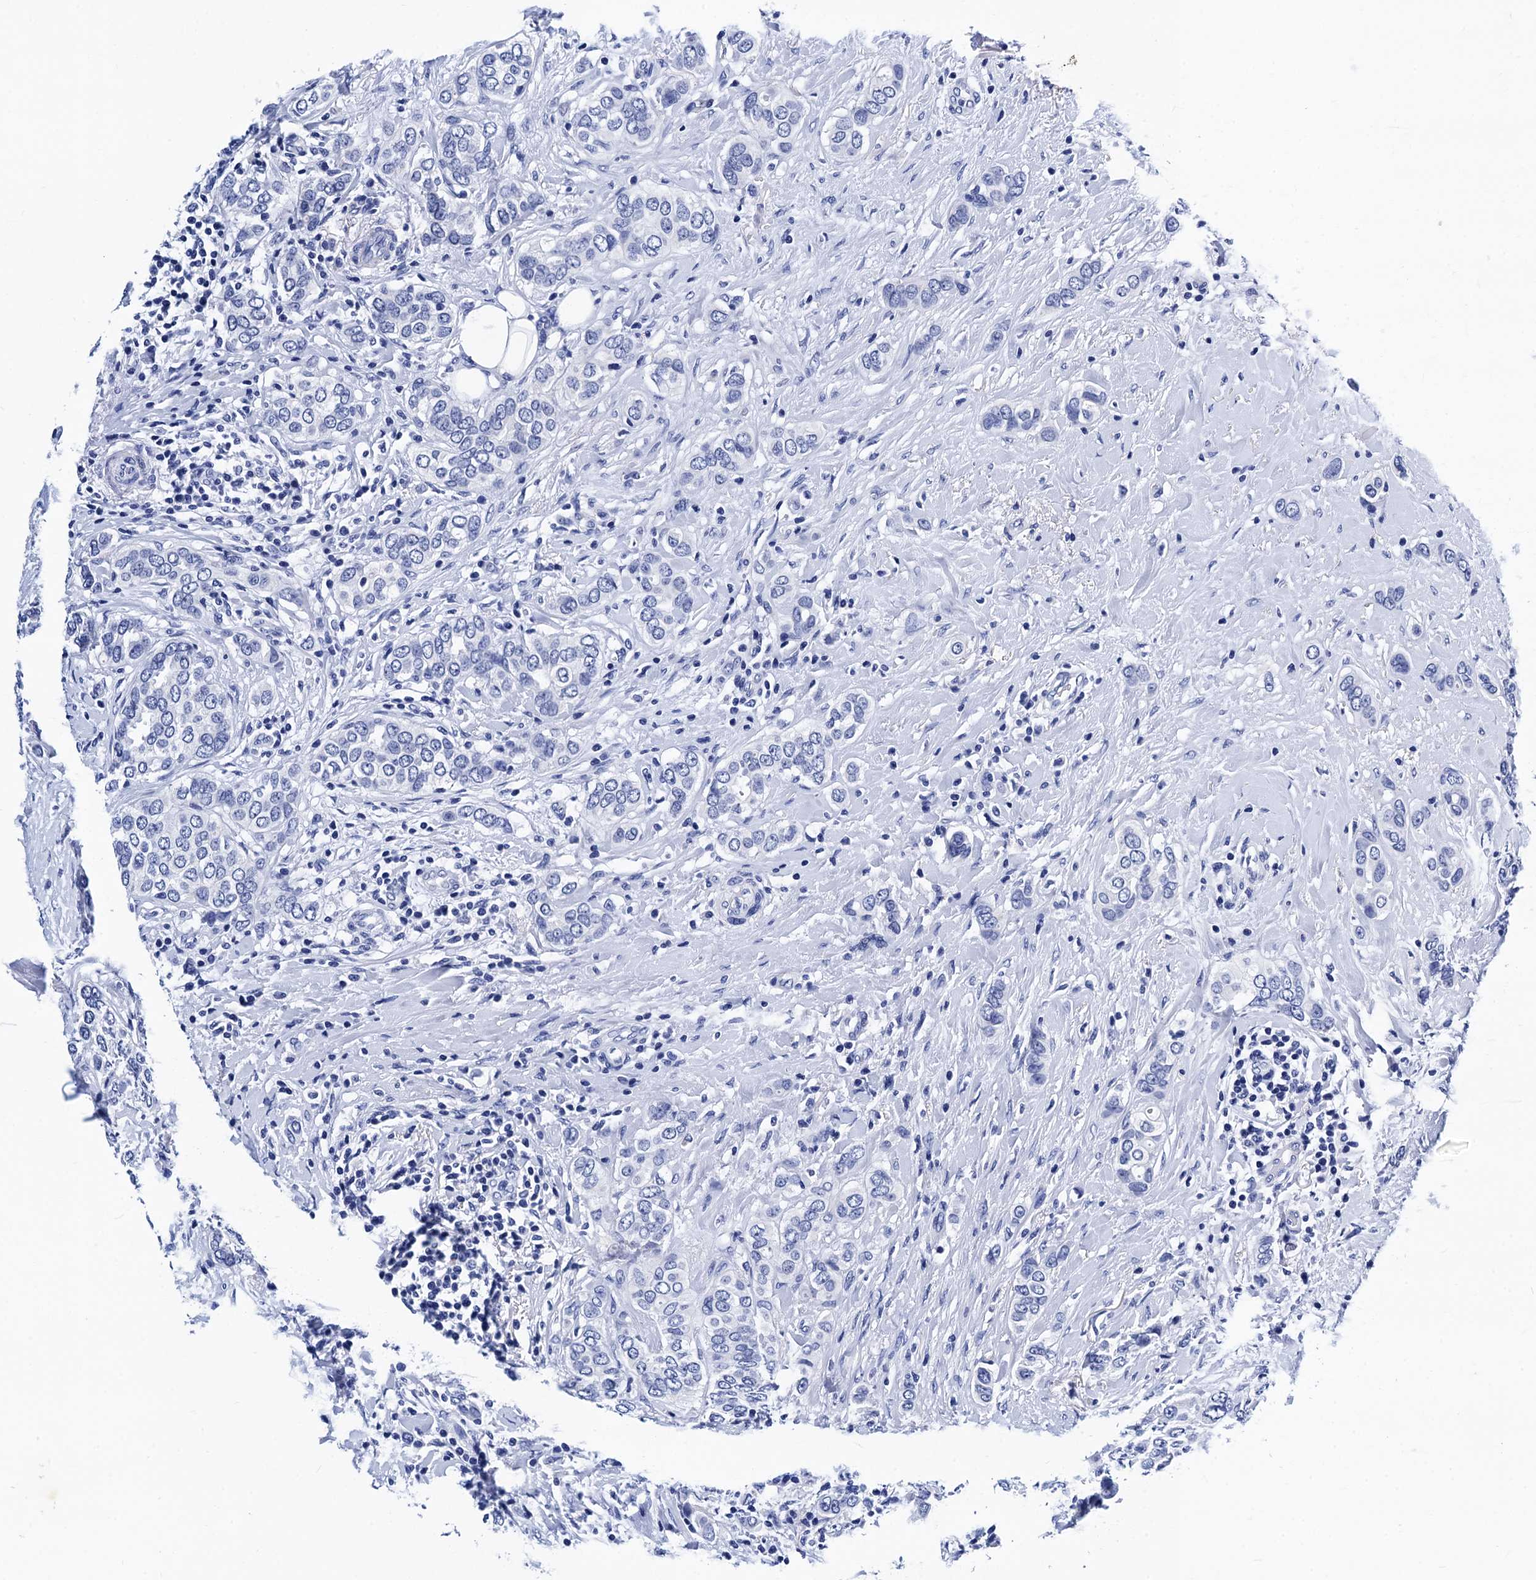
{"staining": {"intensity": "negative", "quantity": "none", "location": "none"}, "tissue": "breast cancer", "cell_type": "Tumor cells", "image_type": "cancer", "snomed": [{"axis": "morphology", "description": "Lobular carcinoma"}, {"axis": "topography", "description": "Breast"}], "caption": "There is no significant staining in tumor cells of breast cancer (lobular carcinoma).", "gene": "MYBPC3", "patient": {"sex": "female", "age": 51}}